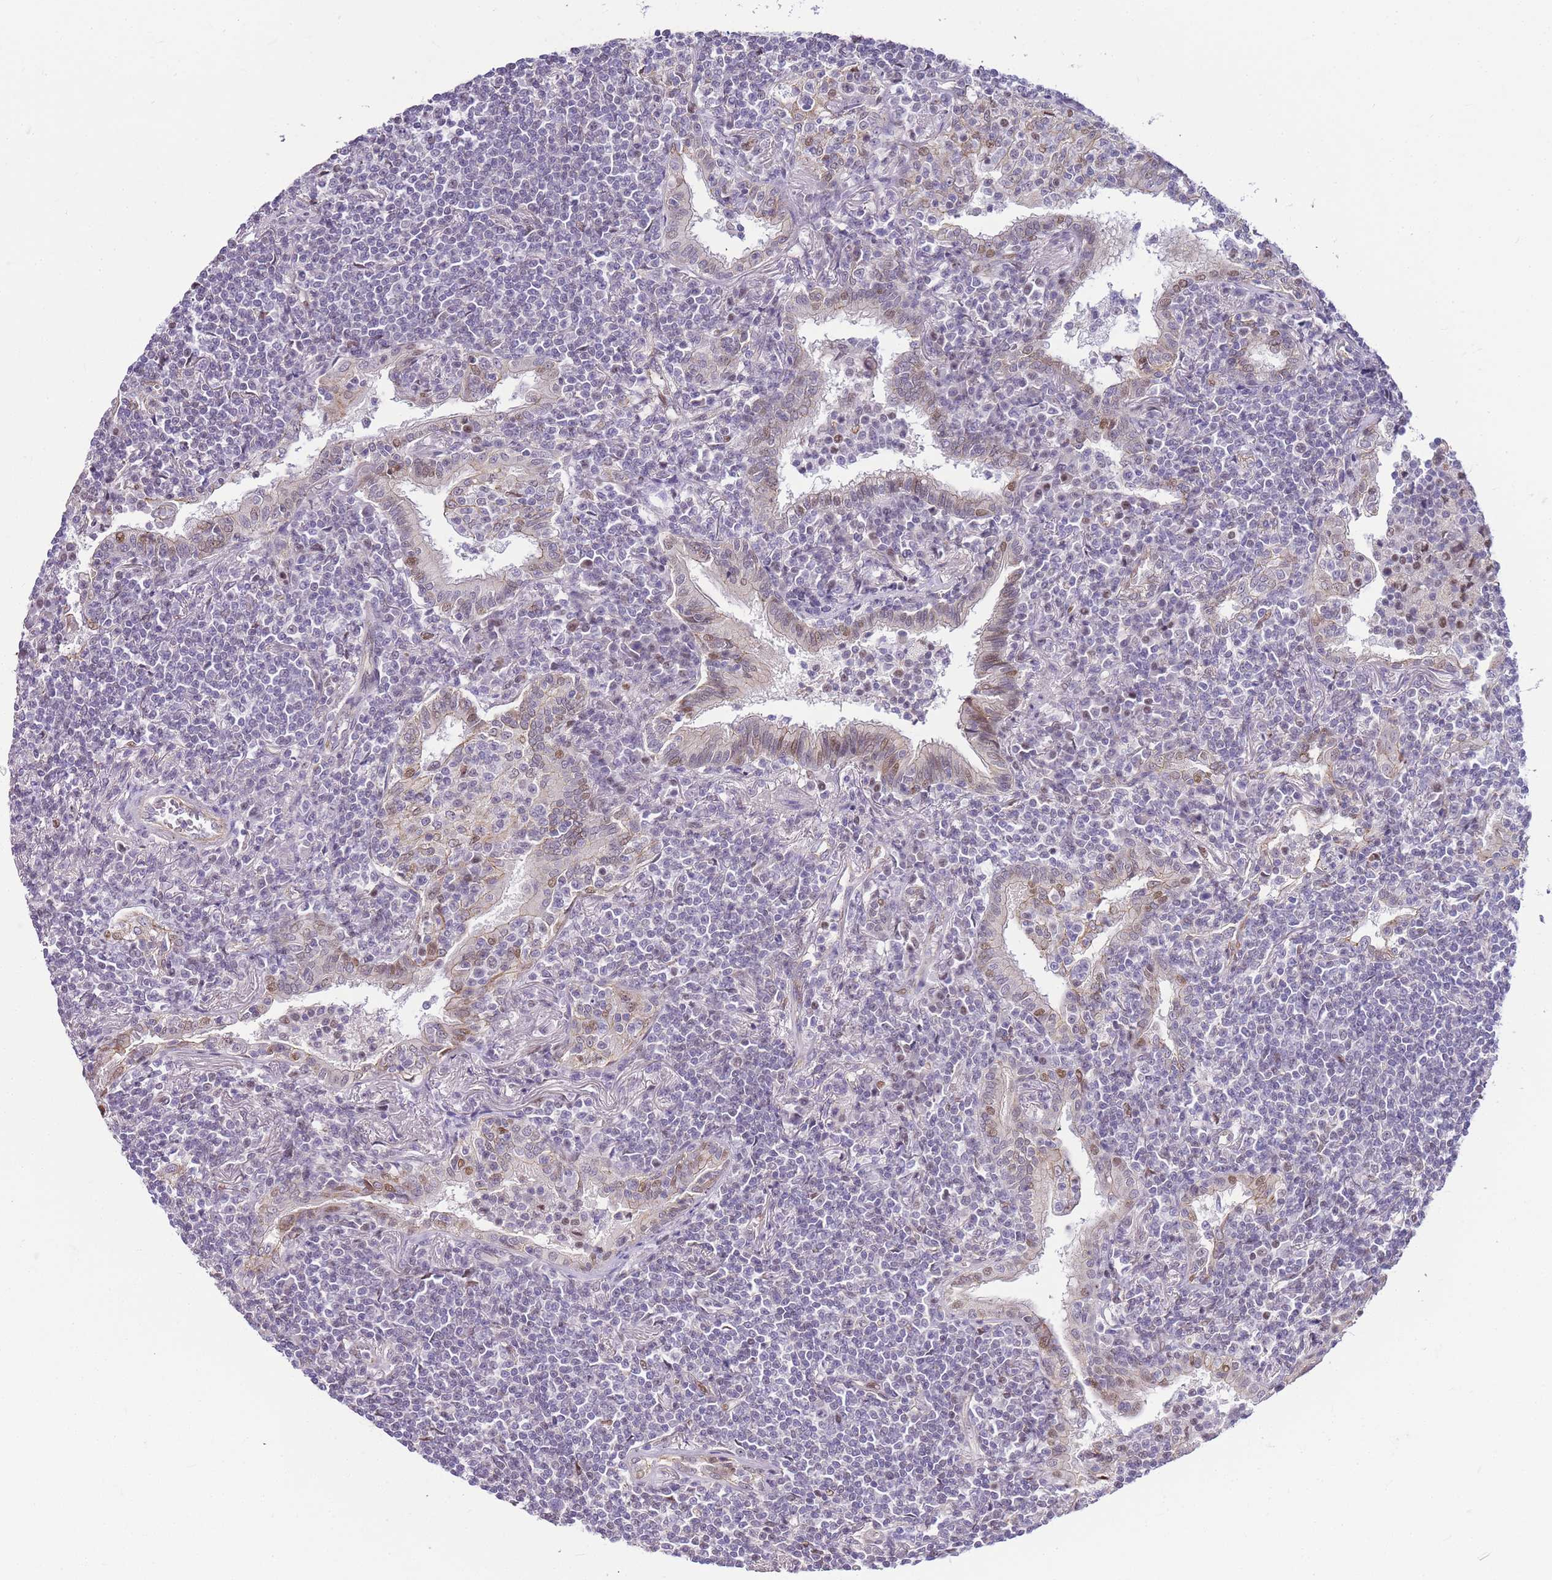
{"staining": {"intensity": "negative", "quantity": "none", "location": "none"}, "tissue": "lymphoma", "cell_type": "Tumor cells", "image_type": "cancer", "snomed": [{"axis": "morphology", "description": "Malignant lymphoma, non-Hodgkin's type, Low grade"}, {"axis": "topography", "description": "Lung"}], "caption": "DAB (3,3'-diaminobenzidine) immunohistochemical staining of lymphoma demonstrates no significant expression in tumor cells.", "gene": "CLBA1", "patient": {"sex": "female", "age": 71}}